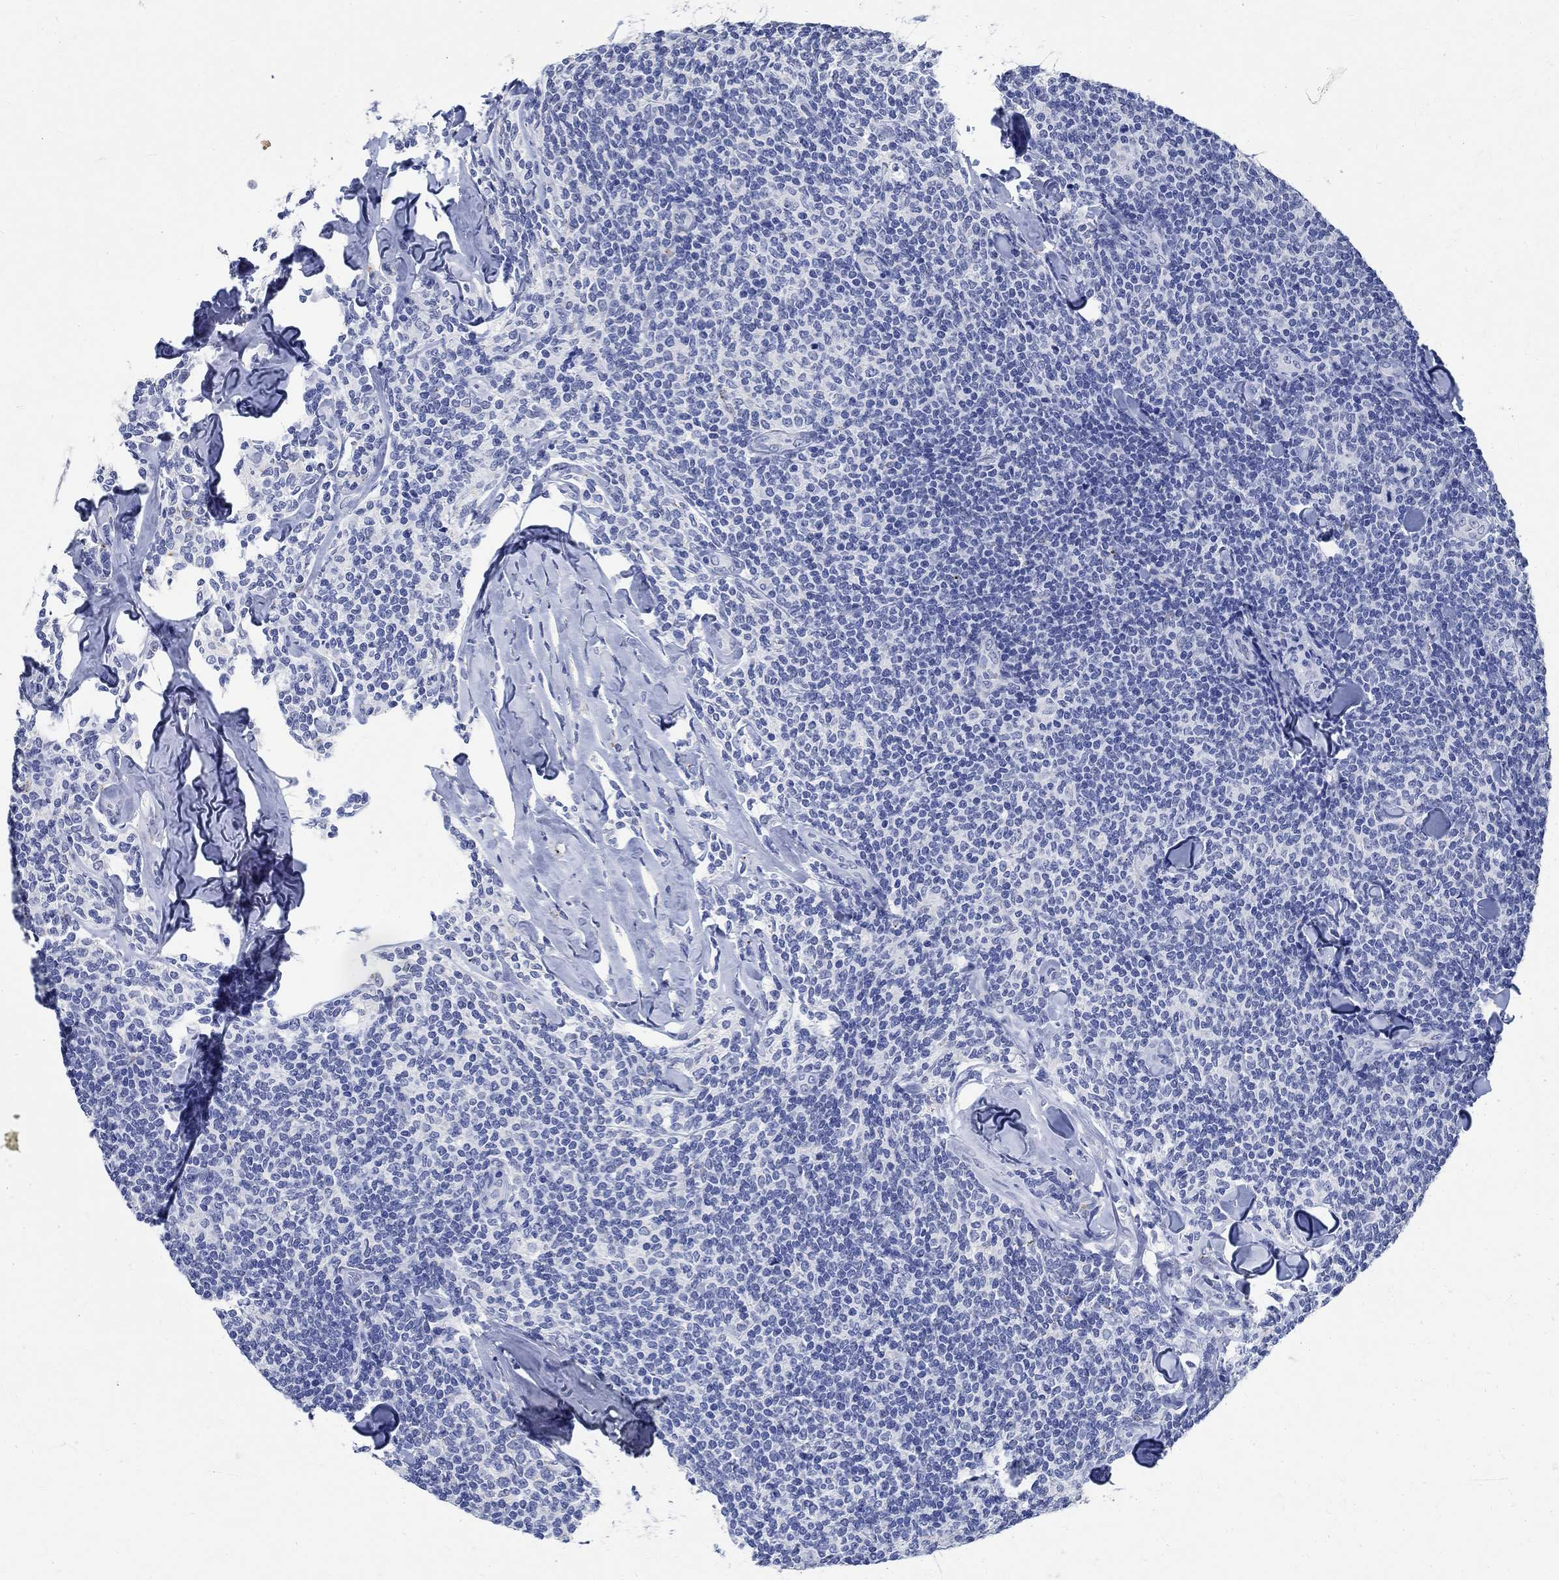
{"staining": {"intensity": "negative", "quantity": "none", "location": "none"}, "tissue": "lymphoma", "cell_type": "Tumor cells", "image_type": "cancer", "snomed": [{"axis": "morphology", "description": "Malignant lymphoma, non-Hodgkin's type, Low grade"}, {"axis": "topography", "description": "Lymph node"}], "caption": "Protein analysis of malignant lymphoma, non-Hodgkin's type (low-grade) exhibits no significant expression in tumor cells. (DAB immunohistochemistry (IHC) with hematoxylin counter stain).", "gene": "TMEM221", "patient": {"sex": "female", "age": 56}}